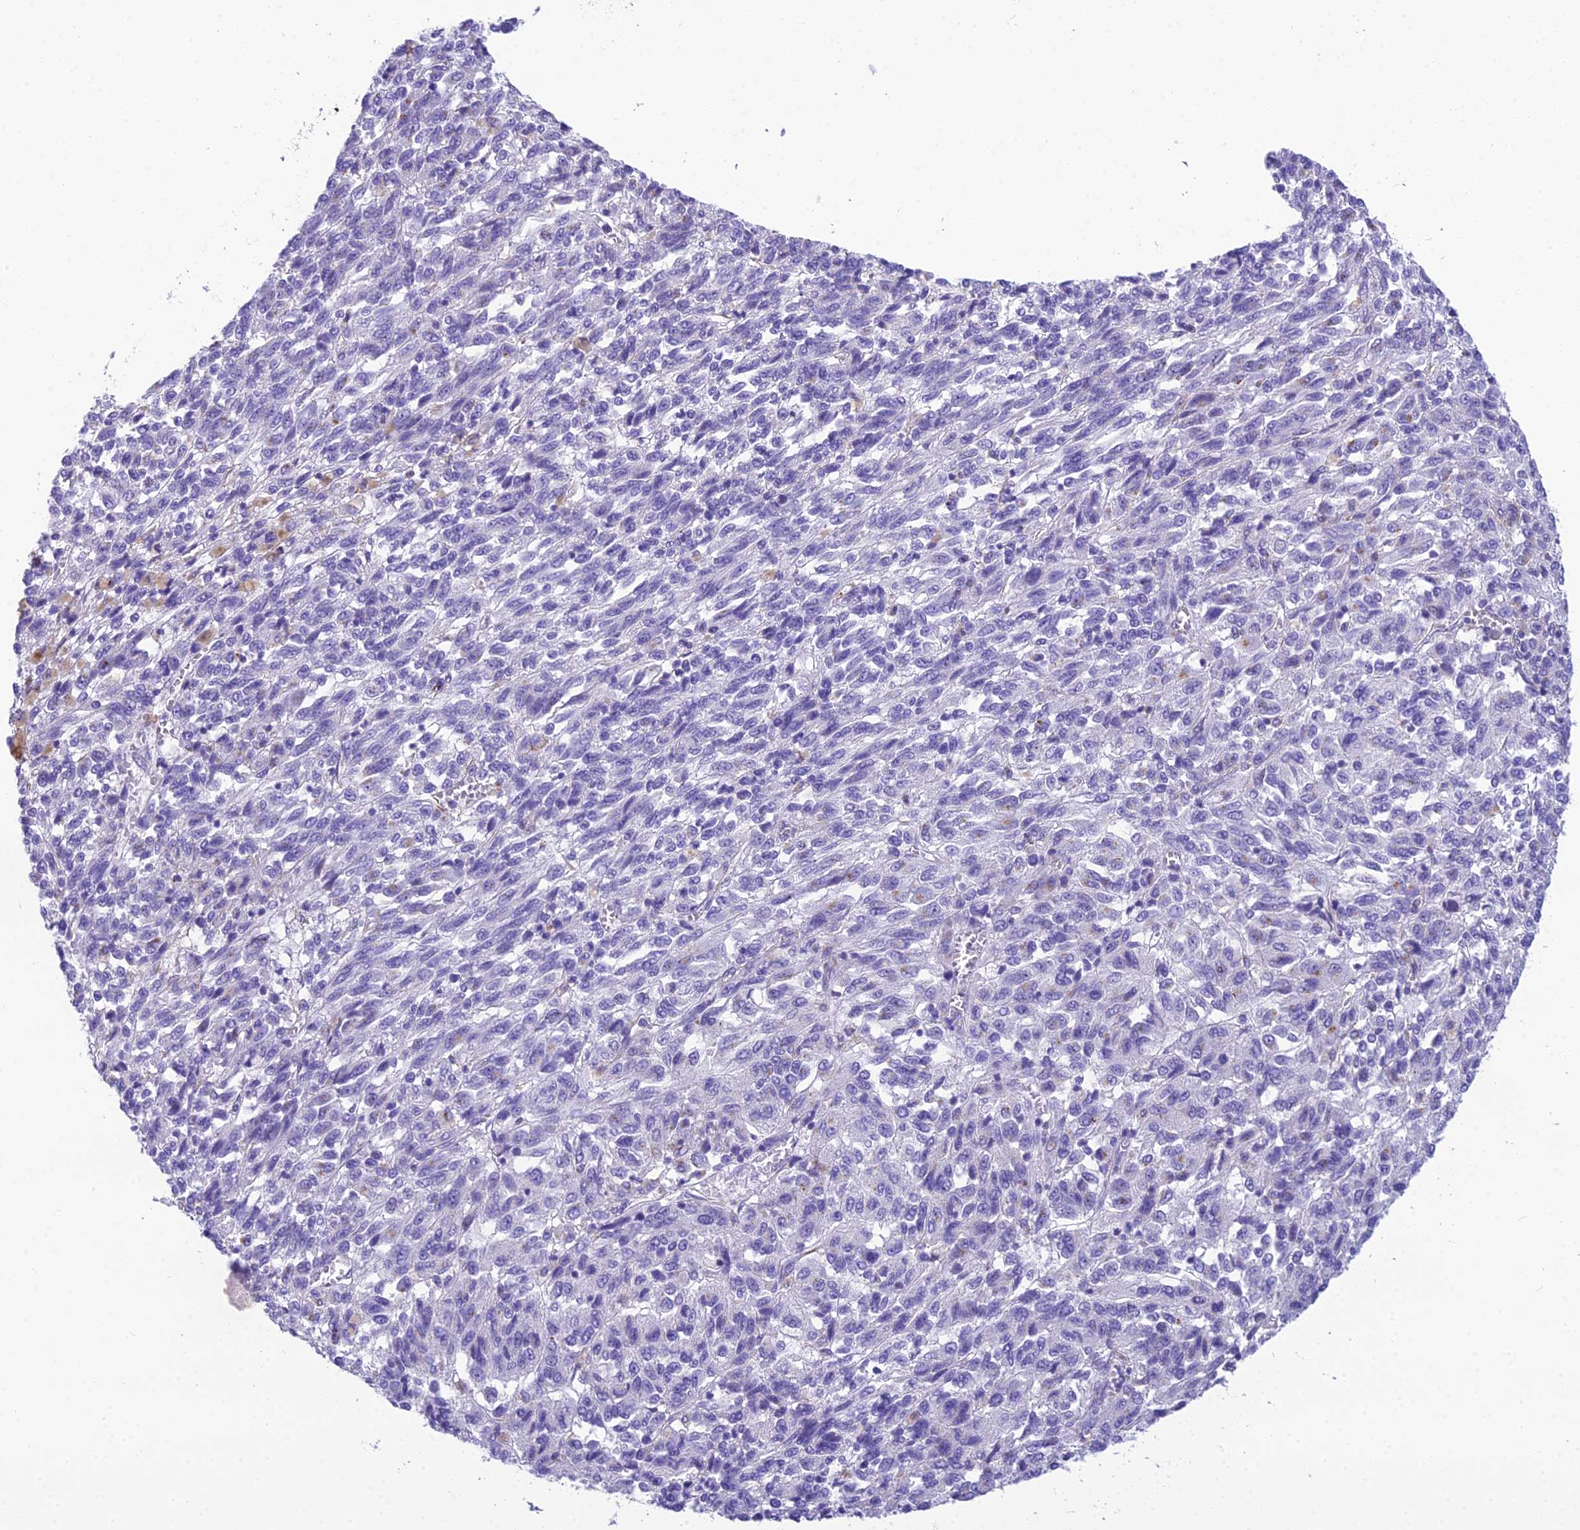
{"staining": {"intensity": "negative", "quantity": "none", "location": "none"}, "tissue": "melanoma", "cell_type": "Tumor cells", "image_type": "cancer", "snomed": [{"axis": "morphology", "description": "Malignant melanoma, Metastatic site"}, {"axis": "topography", "description": "Lung"}], "caption": "Immunohistochemistry histopathology image of neoplastic tissue: human melanoma stained with DAB (3,3'-diaminobenzidine) shows no significant protein staining in tumor cells.", "gene": "GFRA1", "patient": {"sex": "male", "age": 64}}